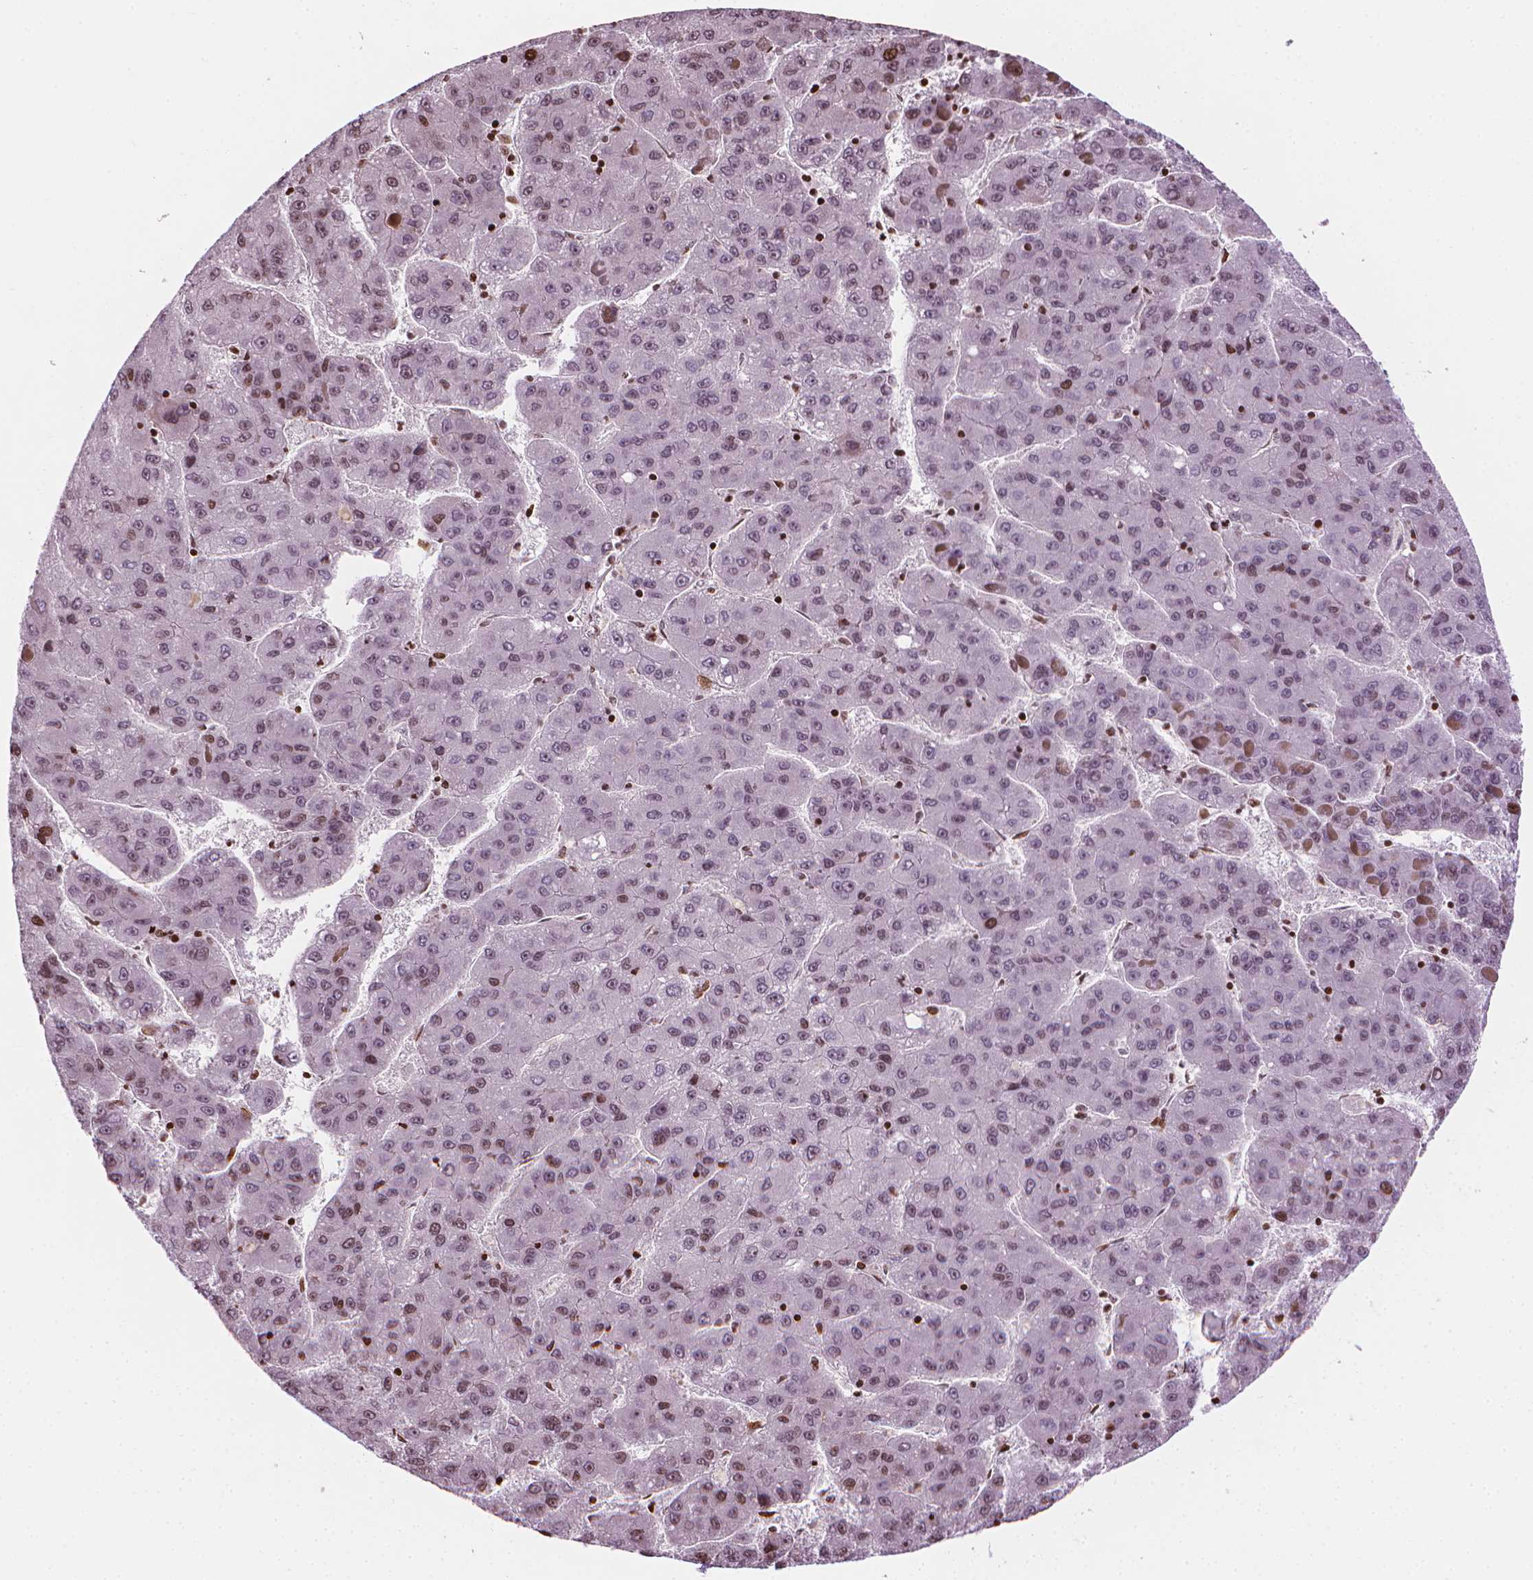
{"staining": {"intensity": "moderate", "quantity": "<25%", "location": "nuclear"}, "tissue": "liver cancer", "cell_type": "Tumor cells", "image_type": "cancer", "snomed": [{"axis": "morphology", "description": "Carcinoma, Hepatocellular, NOS"}, {"axis": "topography", "description": "Liver"}], "caption": "Liver cancer stained with DAB (3,3'-diaminobenzidine) immunohistochemistry (IHC) reveals low levels of moderate nuclear expression in about <25% of tumor cells.", "gene": "PIP4K2A", "patient": {"sex": "female", "age": 82}}